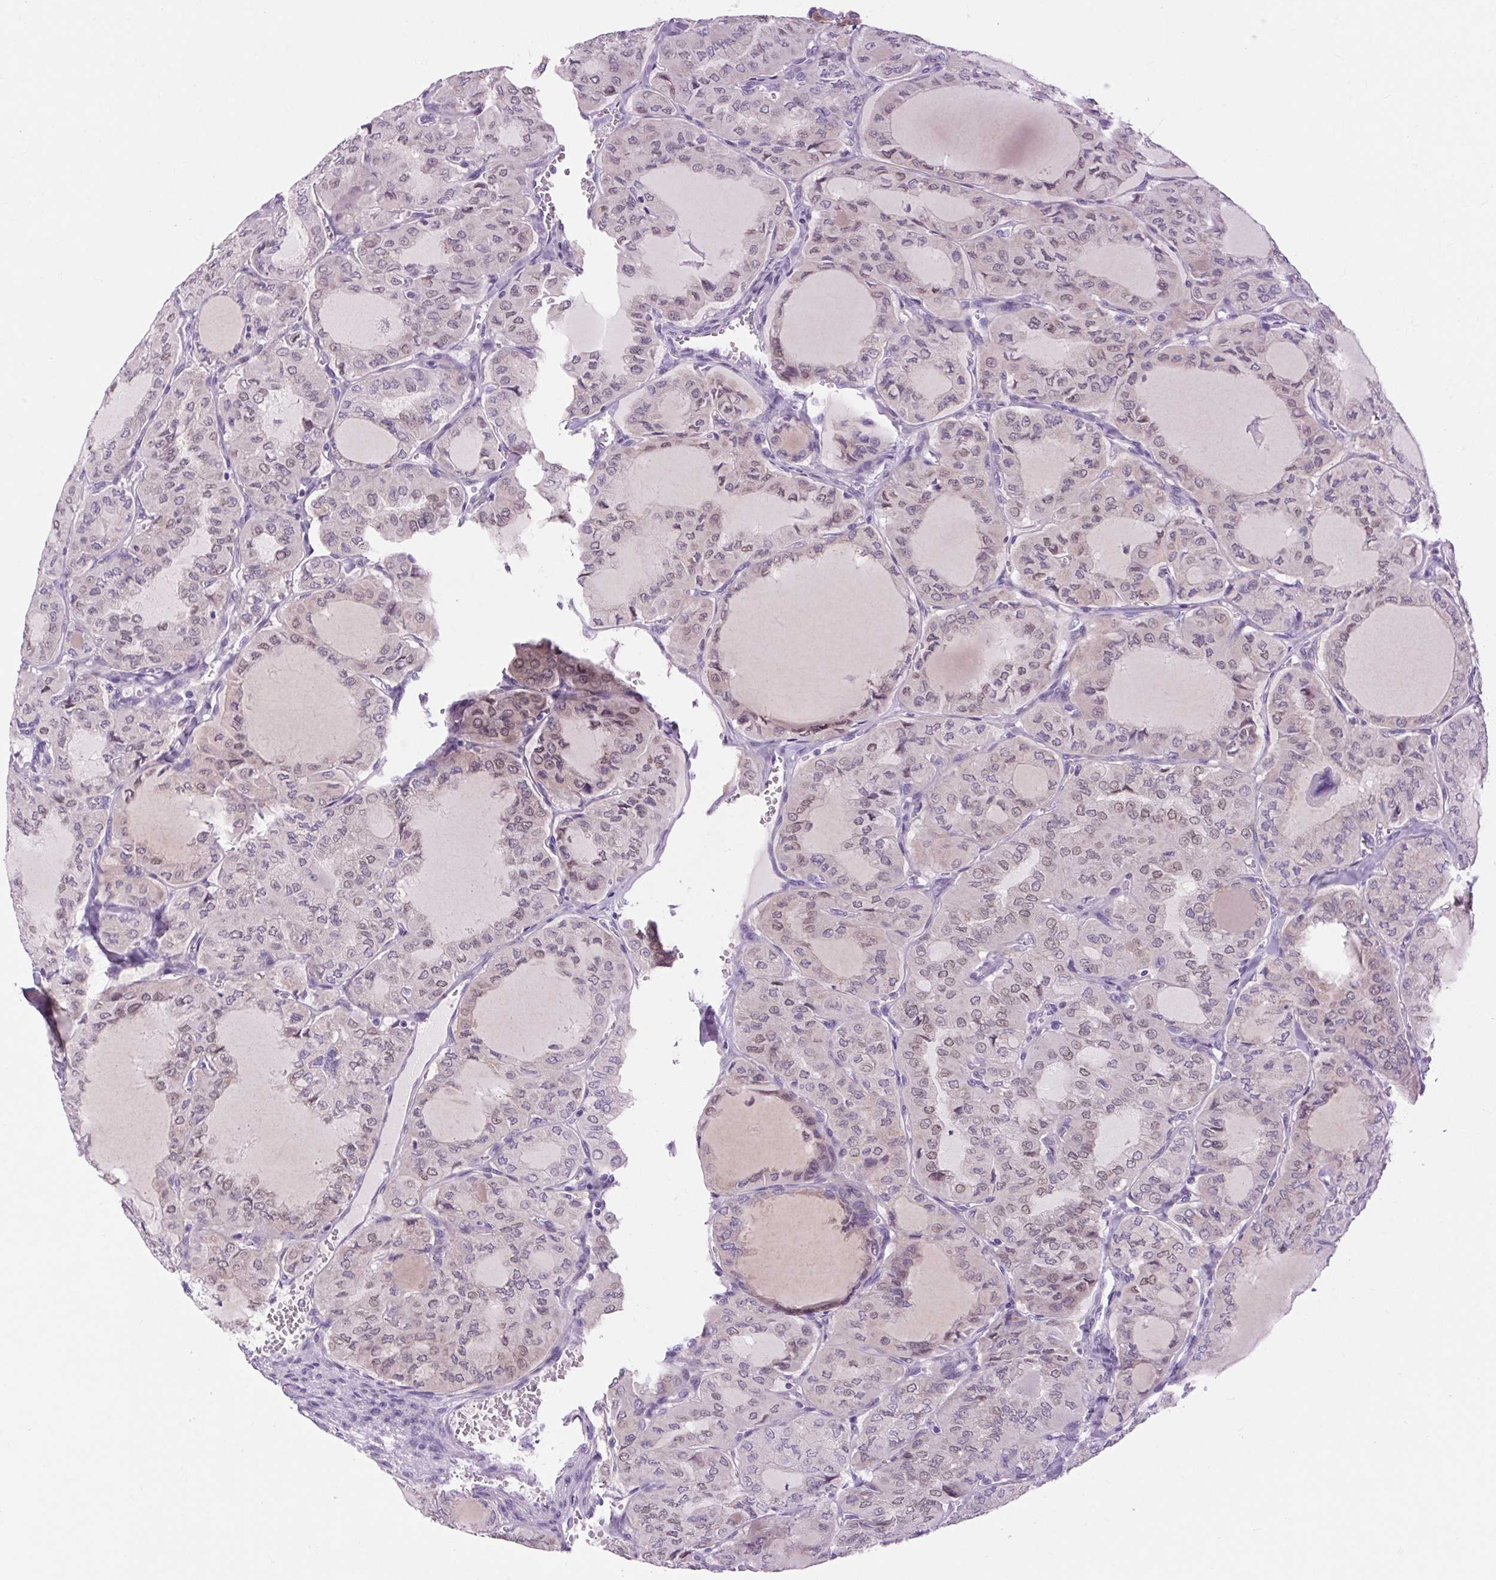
{"staining": {"intensity": "weak", "quantity": "25%-75%", "location": "nuclear"}, "tissue": "thyroid cancer", "cell_type": "Tumor cells", "image_type": "cancer", "snomed": [{"axis": "morphology", "description": "Papillary adenocarcinoma, NOS"}, {"axis": "topography", "description": "Thyroid gland"}], "caption": "Immunohistochemistry staining of papillary adenocarcinoma (thyroid), which demonstrates low levels of weak nuclear staining in approximately 25%-75% of tumor cells indicating weak nuclear protein expression. The staining was performed using DAB (brown) for protein detection and nuclei were counterstained in hematoxylin (blue).", "gene": "SOWAHC", "patient": {"sex": "male", "age": 20}}